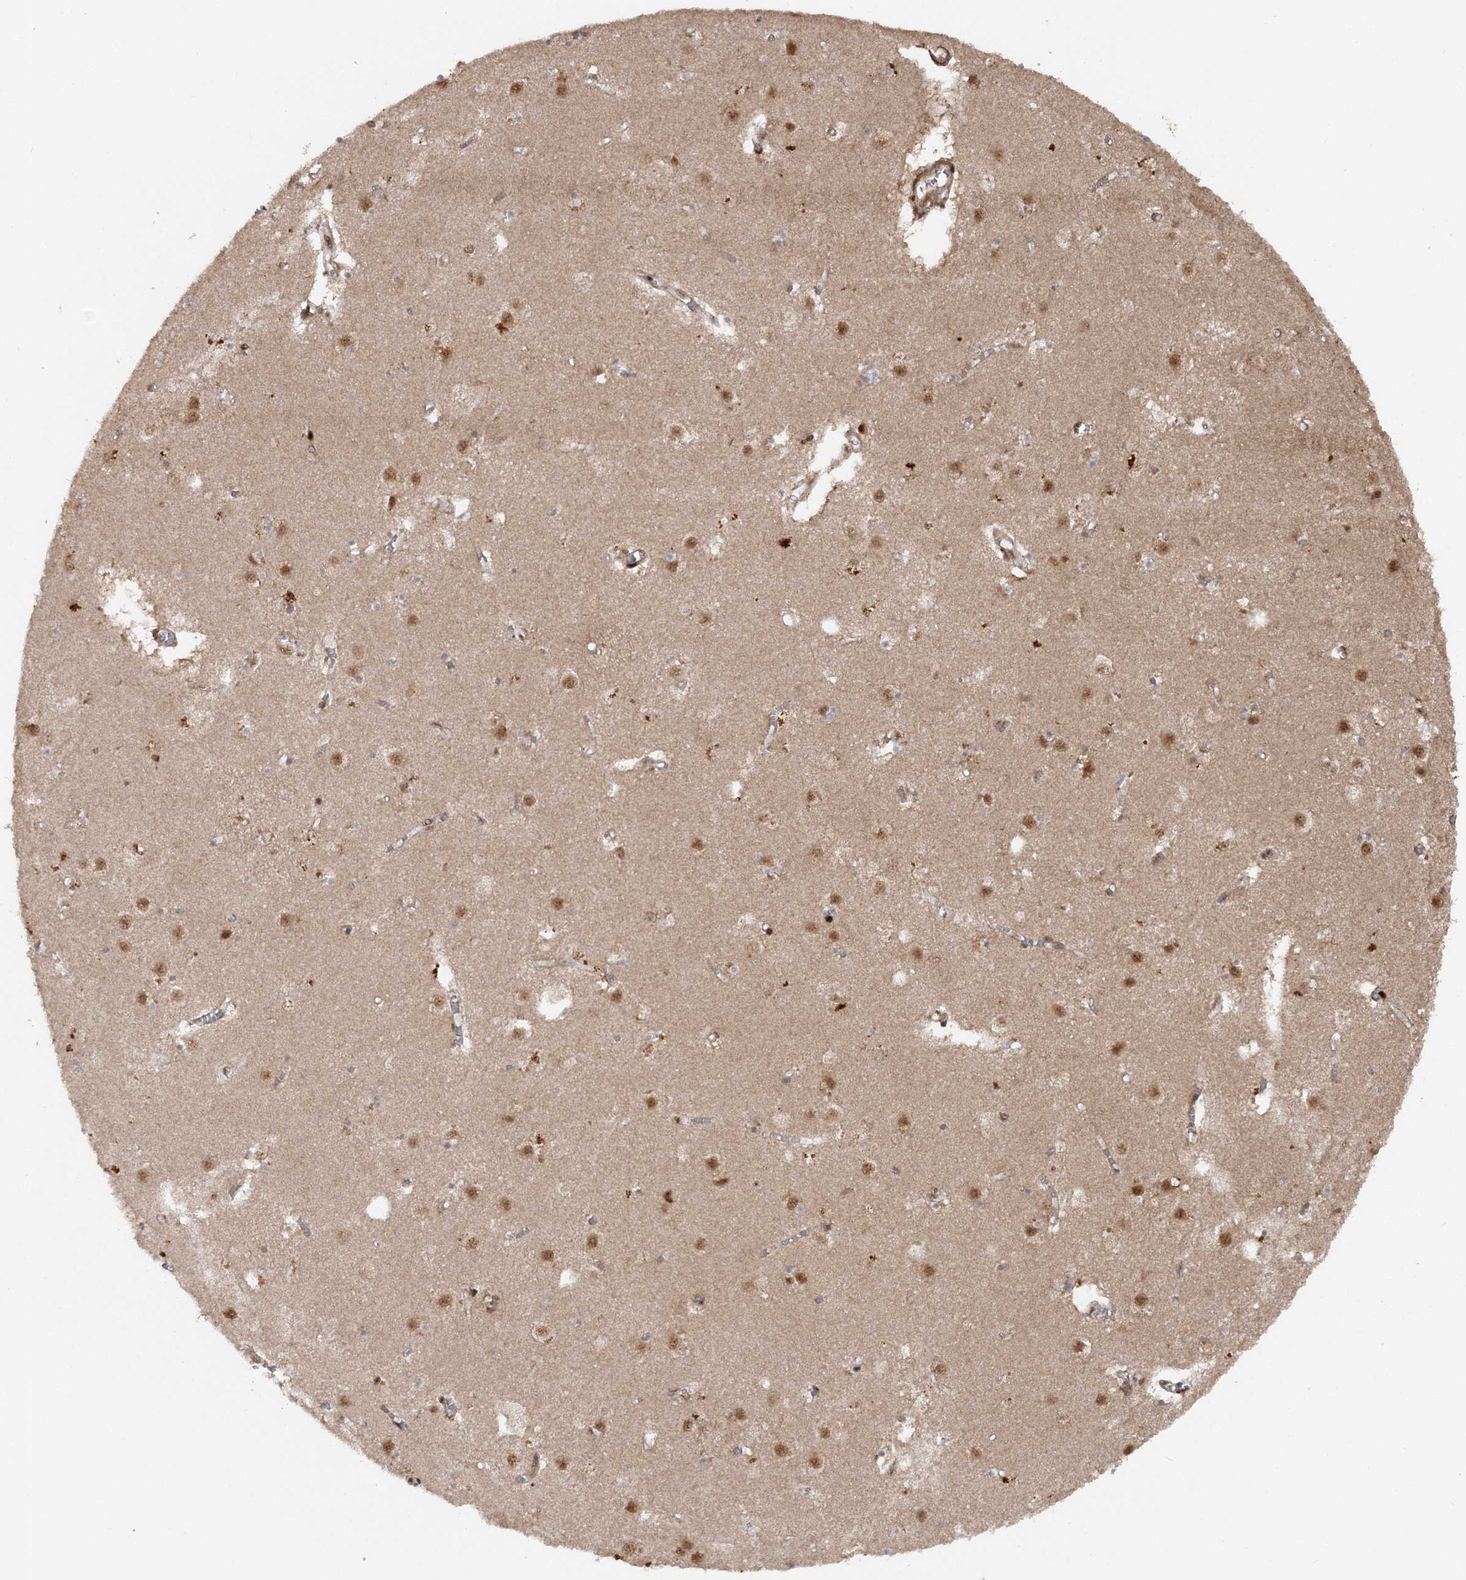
{"staining": {"intensity": "strong", "quantity": "25%-75%", "location": "nuclear"}, "tissue": "caudate", "cell_type": "Glial cells", "image_type": "normal", "snomed": [{"axis": "morphology", "description": "Normal tissue, NOS"}, {"axis": "topography", "description": "Lateral ventricle wall"}], "caption": "Protein staining by immunohistochemistry displays strong nuclear expression in about 25%-75% of glial cells in benign caudate.", "gene": "EXOSC8", "patient": {"sex": "male", "age": 70}}